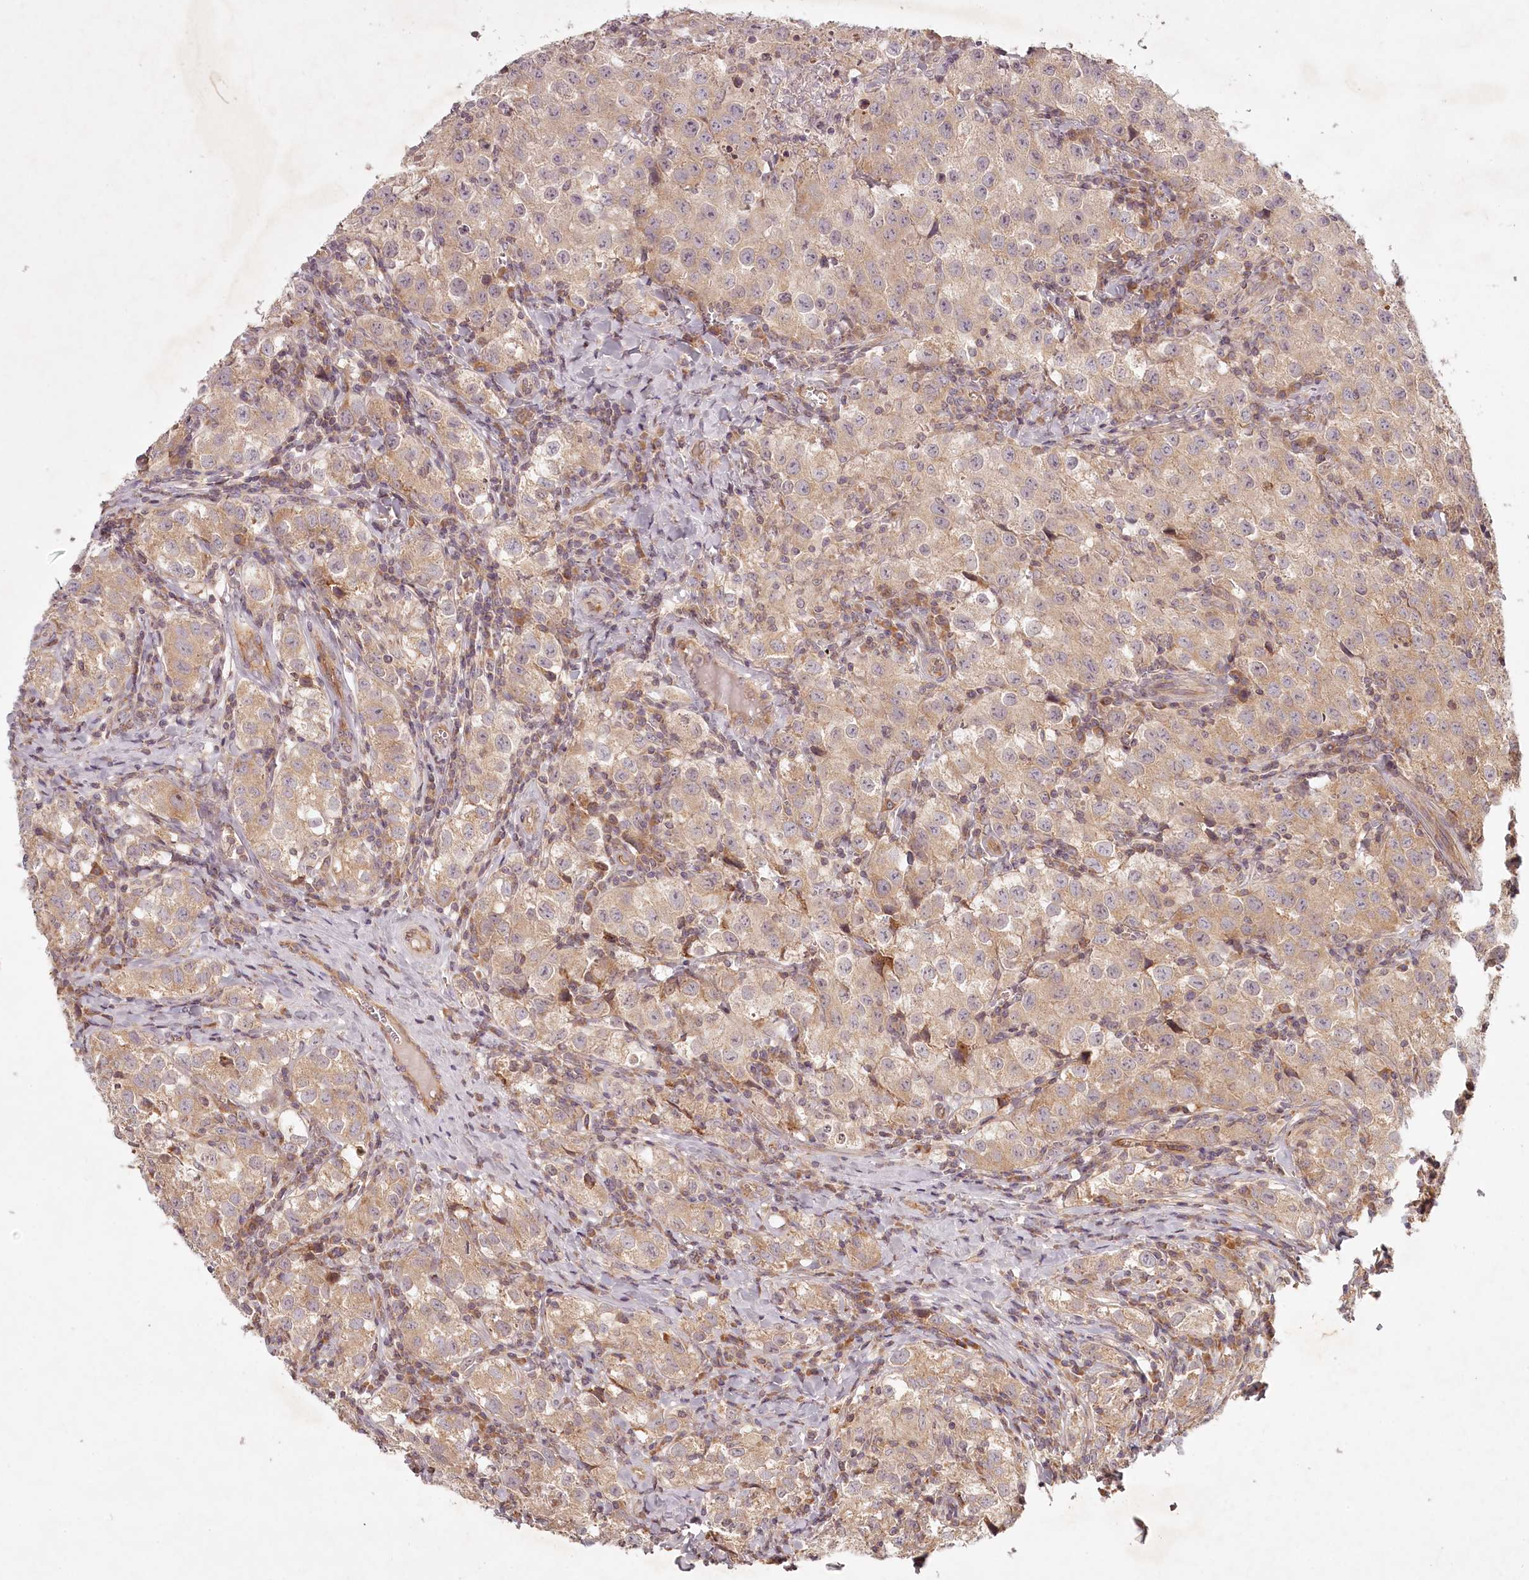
{"staining": {"intensity": "weak", "quantity": ">75%", "location": "cytoplasmic/membranous"}, "tissue": "testis cancer", "cell_type": "Tumor cells", "image_type": "cancer", "snomed": [{"axis": "morphology", "description": "Seminoma, NOS"}, {"axis": "morphology", "description": "Carcinoma, Embryonal, NOS"}, {"axis": "topography", "description": "Testis"}], "caption": "Seminoma (testis) tissue exhibits weak cytoplasmic/membranous staining in about >75% of tumor cells, visualized by immunohistochemistry. (Brightfield microscopy of DAB IHC at high magnification).", "gene": "TMIE", "patient": {"sex": "male", "age": 43}}